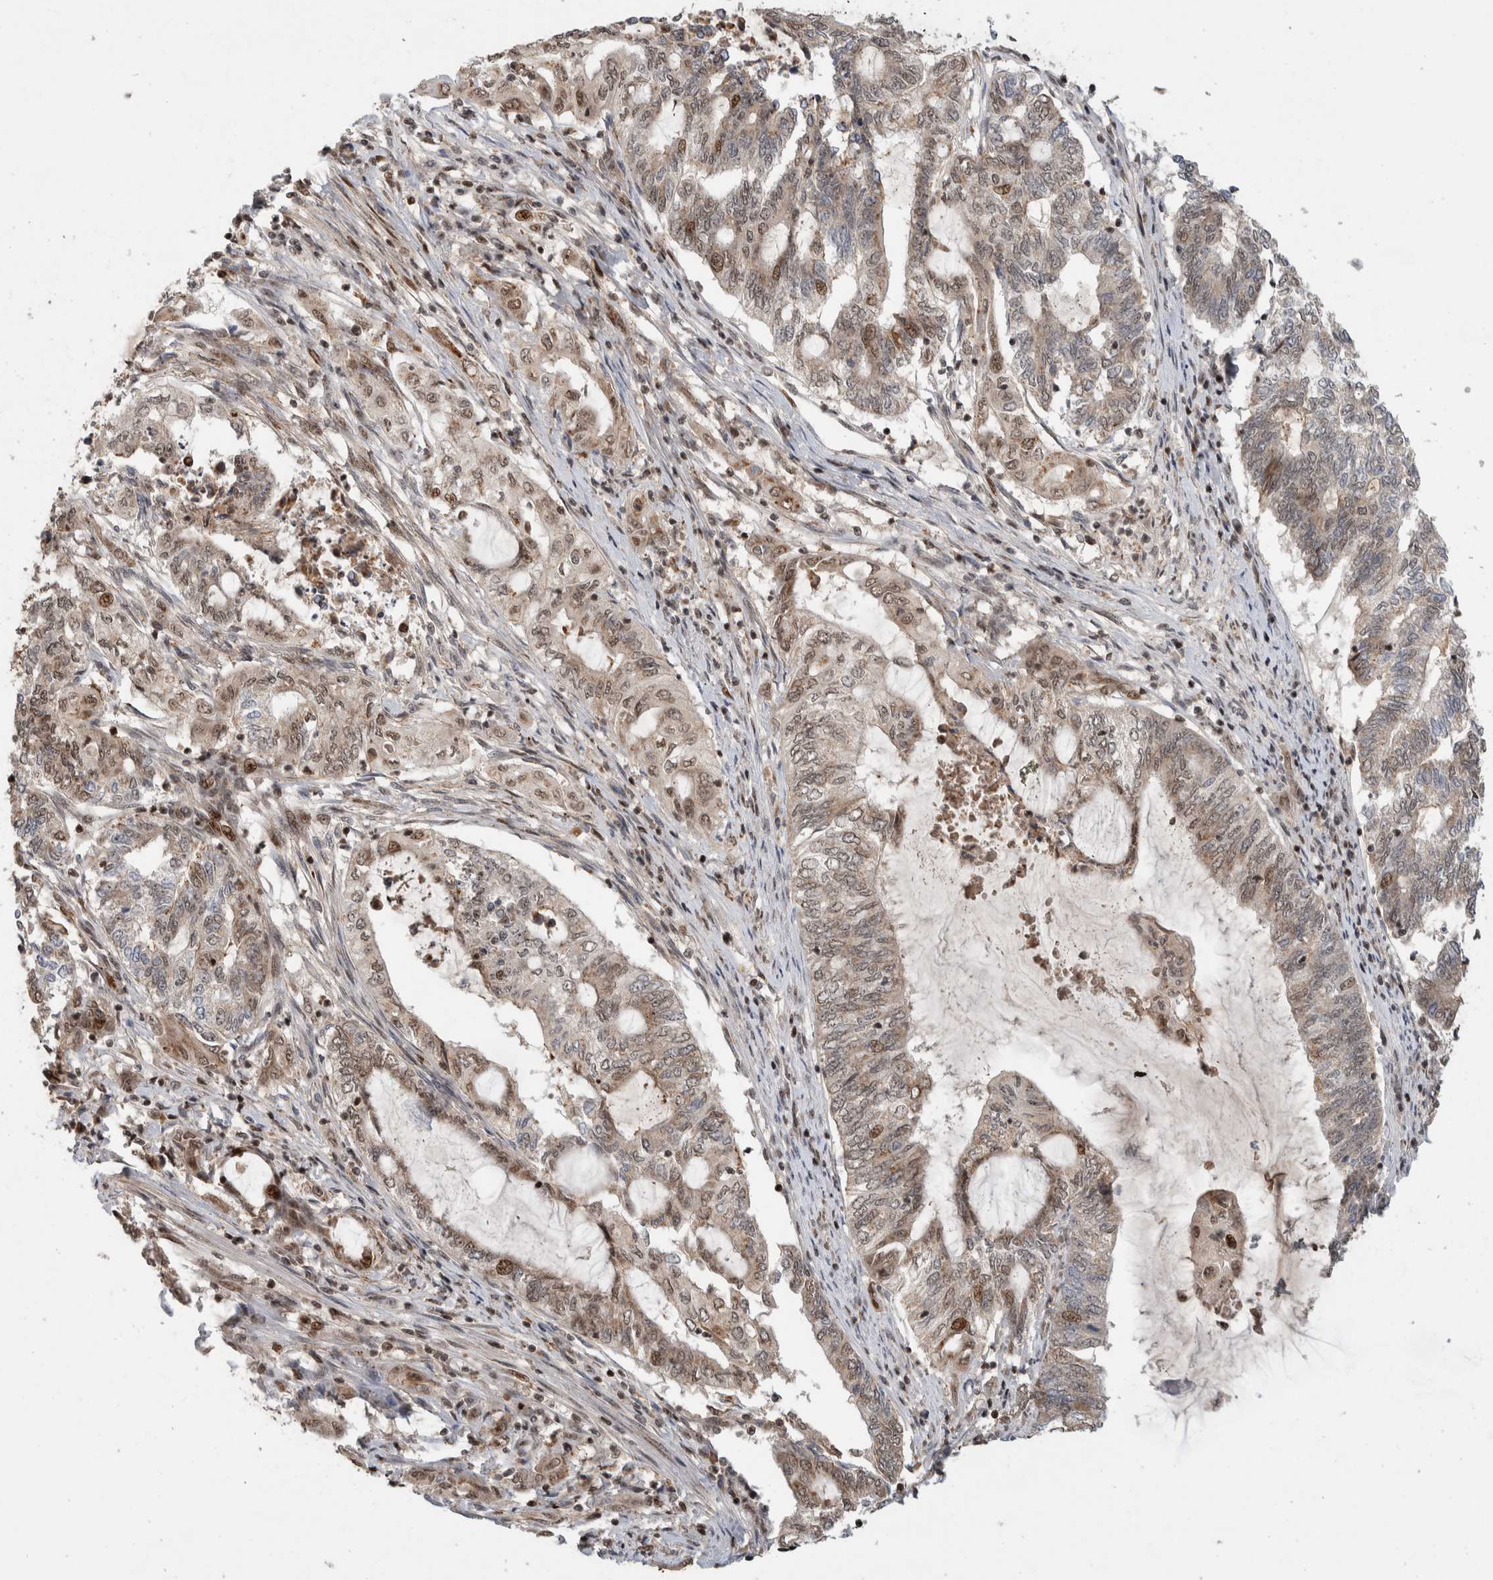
{"staining": {"intensity": "weak", "quantity": ">75%", "location": "nuclear"}, "tissue": "endometrial cancer", "cell_type": "Tumor cells", "image_type": "cancer", "snomed": [{"axis": "morphology", "description": "Adenocarcinoma, NOS"}, {"axis": "topography", "description": "Uterus"}, {"axis": "topography", "description": "Endometrium"}], "caption": "Tumor cells show low levels of weak nuclear staining in about >75% of cells in human adenocarcinoma (endometrial).", "gene": "ZNF521", "patient": {"sex": "female", "age": 70}}